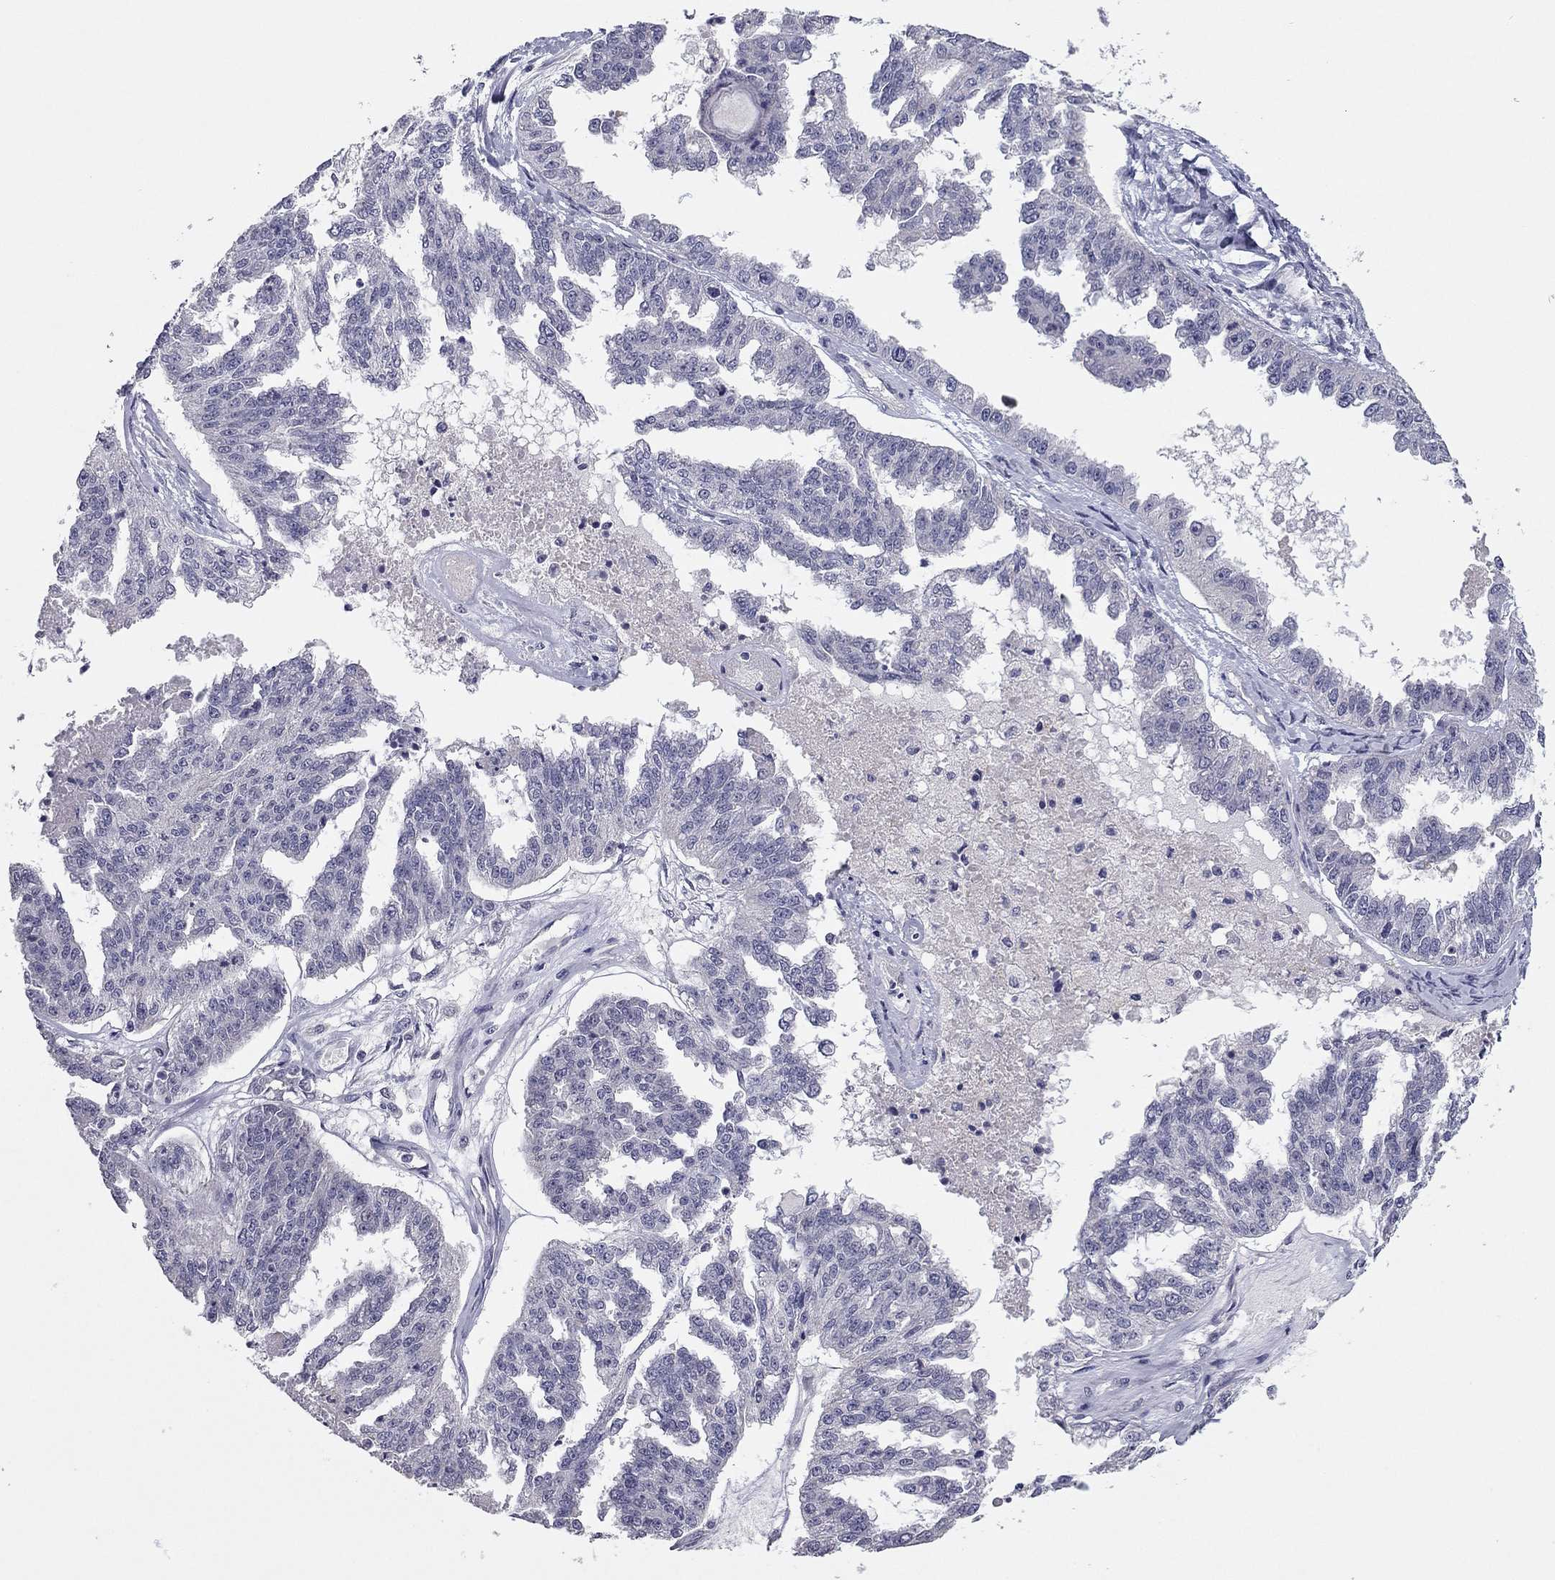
{"staining": {"intensity": "negative", "quantity": "none", "location": "none"}, "tissue": "ovarian cancer", "cell_type": "Tumor cells", "image_type": "cancer", "snomed": [{"axis": "morphology", "description": "Cystadenocarcinoma, serous, NOS"}, {"axis": "topography", "description": "Ovary"}], "caption": "IHC histopathology image of ovarian serous cystadenocarcinoma stained for a protein (brown), which exhibits no positivity in tumor cells.", "gene": "SCARB1", "patient": {"sex": "female", "age": 58}}